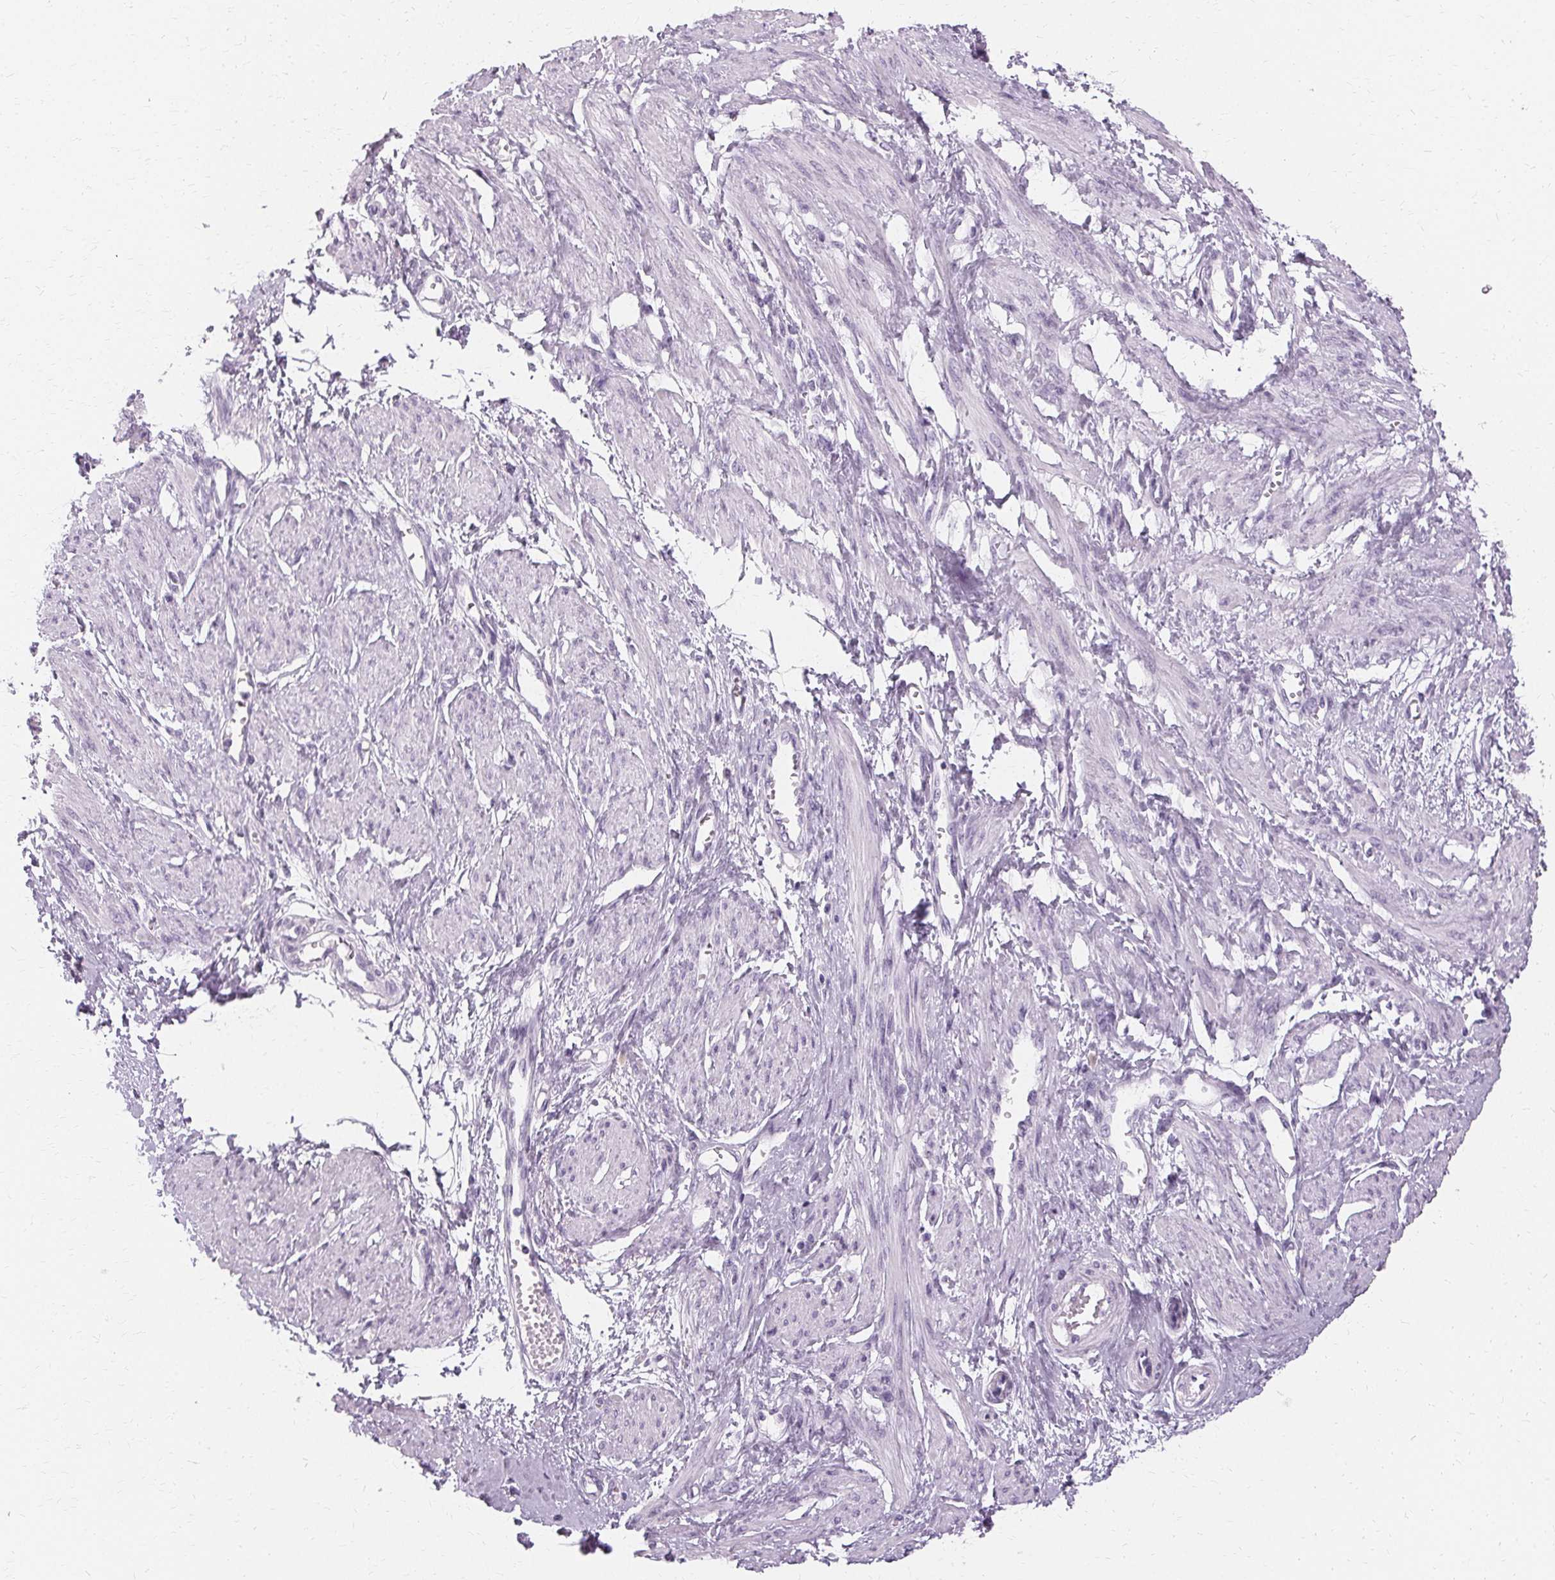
{"staining": {"intensity": "negative", "quantity": "none", "location": "none"}, "tissue": "smooth muscle", "cell_type": "Smooth muscle cells", "image_type": "normal", "snomed": [{"axis": "morphology", "description": "Normal tissue, NOS"}, {"axis": "topography", "description": "Smooth muscle"}, {"axis": "topography", "description": "Uterus"}], "caption": "This photomicrograph is of unremarkable smooth muscle stained with IHC to label a protein in brown with the nuclei are counter-stained blue. There is no positivity in smooth muscle cells. The staining was performed using DAB (3,3'-diaminobenzidine) to visualize the protein expression in brown, while the nuclei were stained in blue with hematoxylin (Magnification: 20x).", "gene": "KRT6A", "patient": {"sex": "female", "age": 39}}